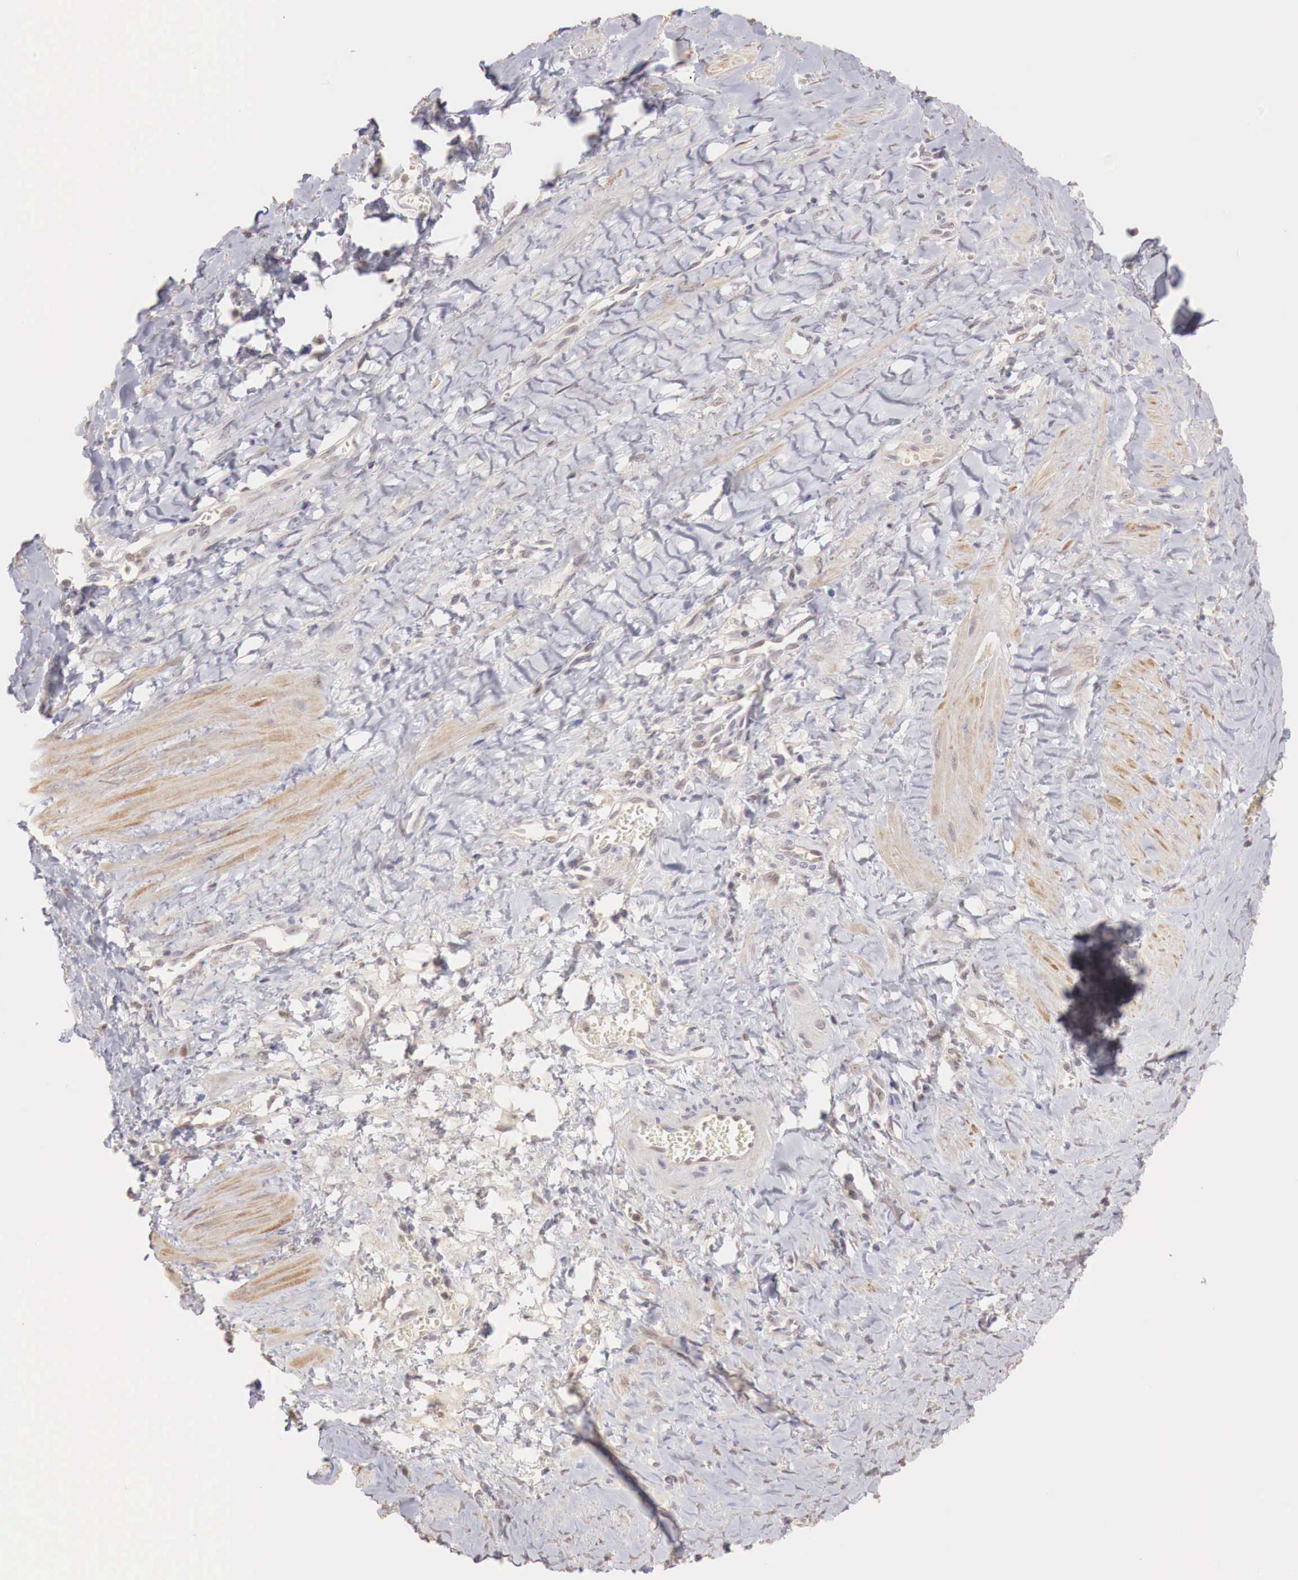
{"staining": {"intensity": "moderate", "quantity": ">75%", "location": "cytoplasmic/membranous"}, "tissue": "smooth muscle", "cell_type": "Smooth muscle cells", "image_type": "normal", "snomed": [{"axis": "morphology", "description": "Normal tissue, NOS"}, {"axis": "topography", "description": "Uterus"}], "caption": "Immunohistochemical staining of benign human smooth muscle exhibits medium levels of moderate cytoplasmic/membranous expression in about >75% of smooth muscle cells.", "gene": "TBC1D9", "patient": {"sex": "female", "age": 56}}